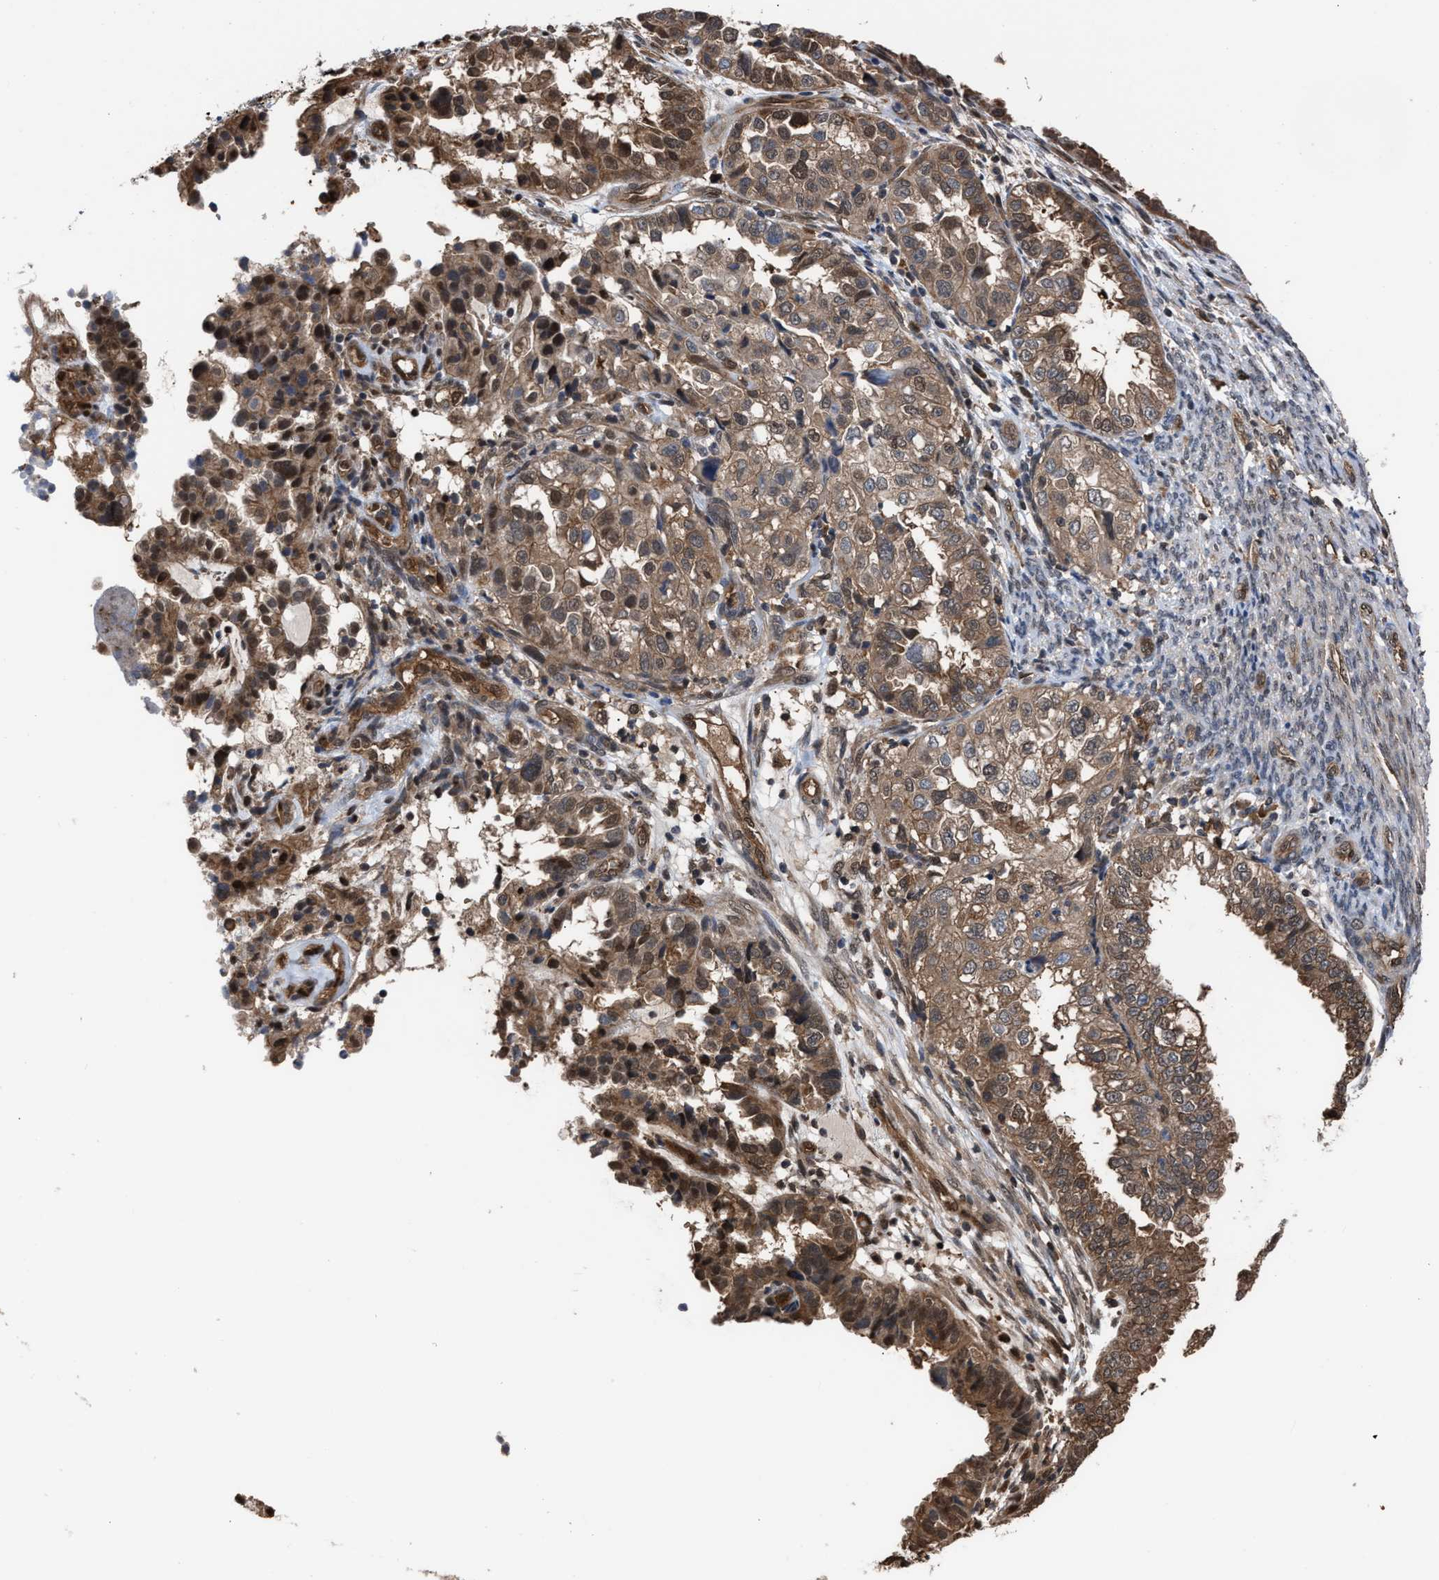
{"staining": {"intensity": "moderate", "quantity": ">75%", "location": "cytoplasmic/membranous,nuclear"}, "tissue": "endometrial cancer", "cell_type": "Tumor cells", "image_type": "cancer", "snomed": [{"axis": "morphology", "description": "Adenocarcinoma, NOS"}, {"axis": "topography", "description": "Endometrium"}], "caption": "Brown immunohistochemical staining in endometrial cancer (adenocarcinoma) shows moderate cytoplasmic/membranous and nuclear expression in approximately >75% of tumor cells. (DAB (3,3'-diaminobenzidine) IHC, brown staining for protein, blue staining for nuclei).", "gene": "SCAI", "patient": {"sex": "female", "age": 85}}